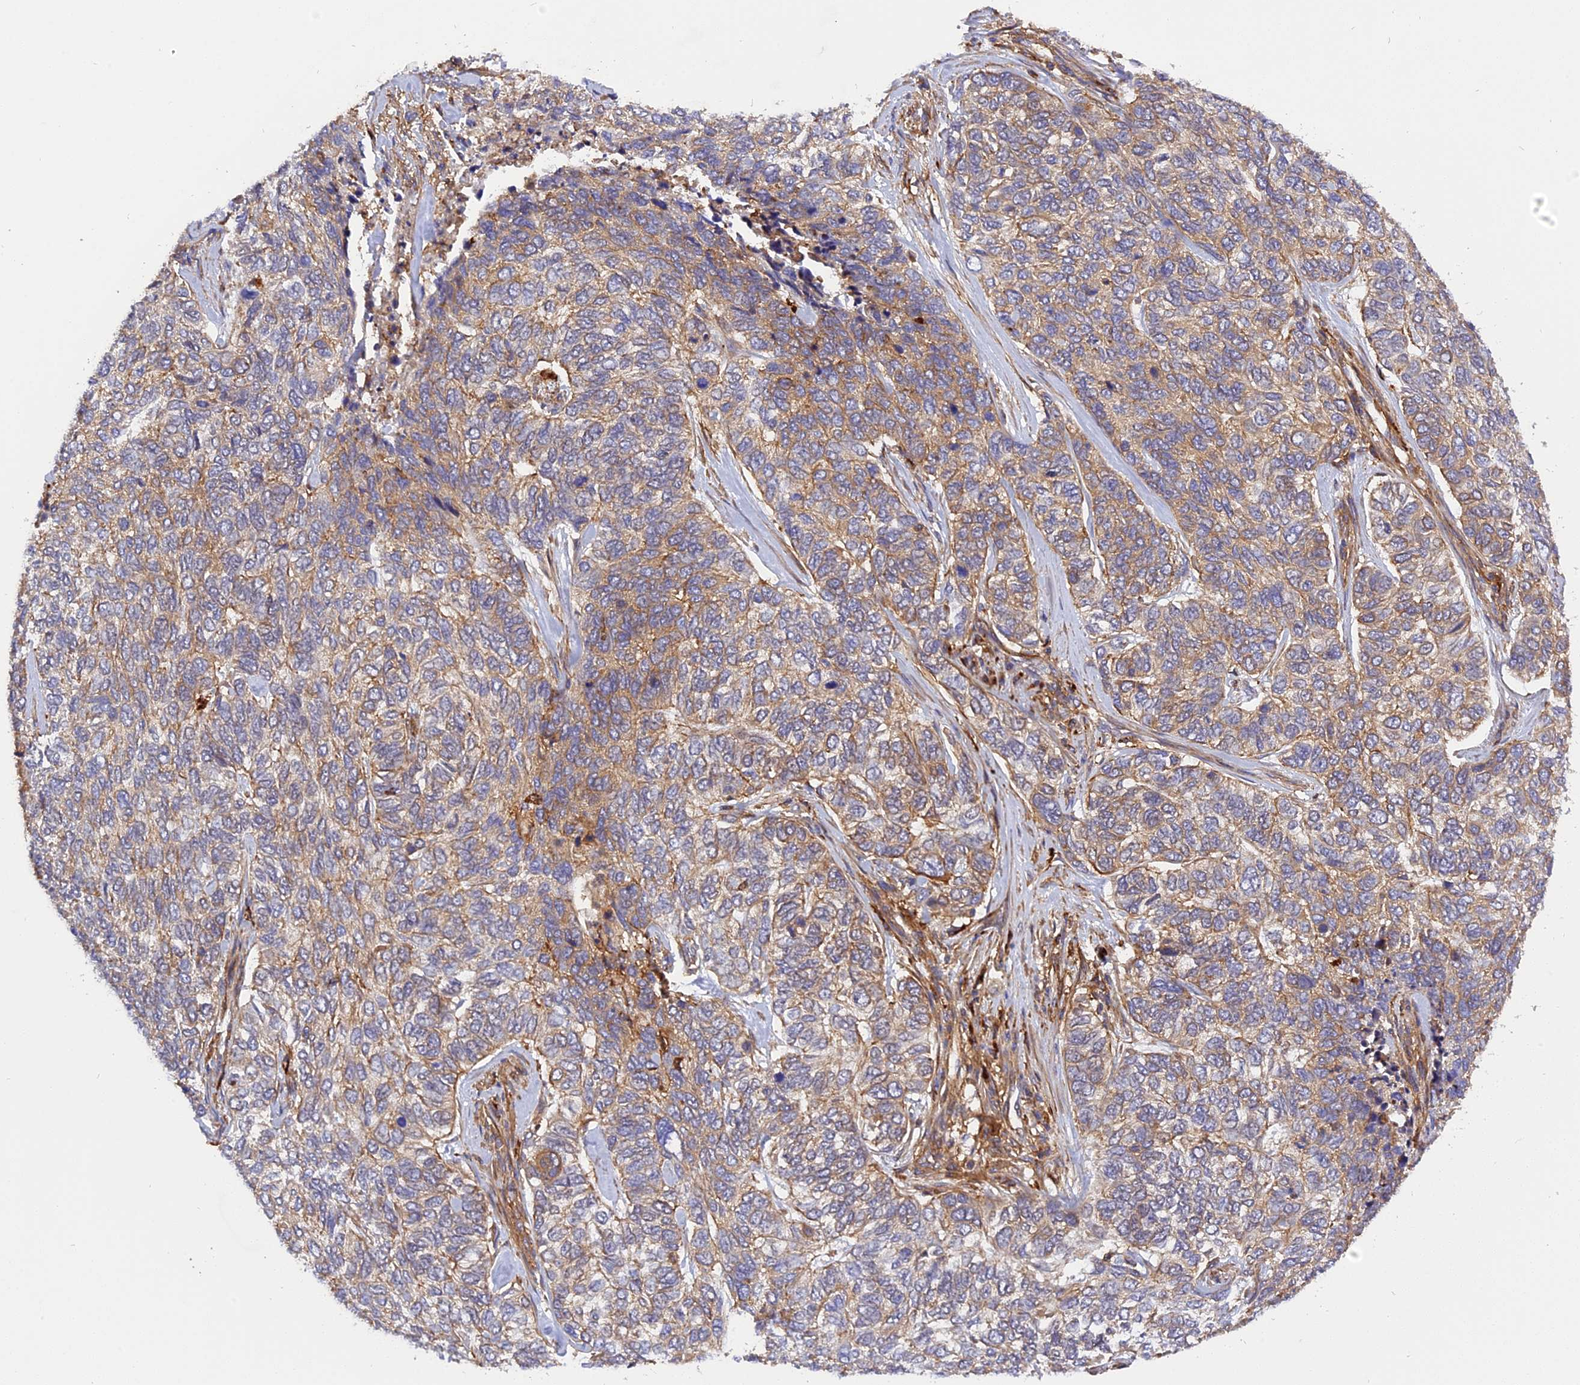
{"staining": {"intensity": "weak", "quantity": "<25%", "location": "cytoplasmic/membranous"}, "tissue": "skin cancer", "cell_type": "Tumor cells", "image_type": "cancer", "snomed": [{"axis": "morphology", "description": "Basal cell carcinoma"}, {"axis": "topography", "description": "Skin"}], "caption": "Immunohistochemical staining of skin cancer demonstrates no significant staining in tumor cells.", "gene": "C5orf22", "patient": {"sex": "female", "age": 65}}